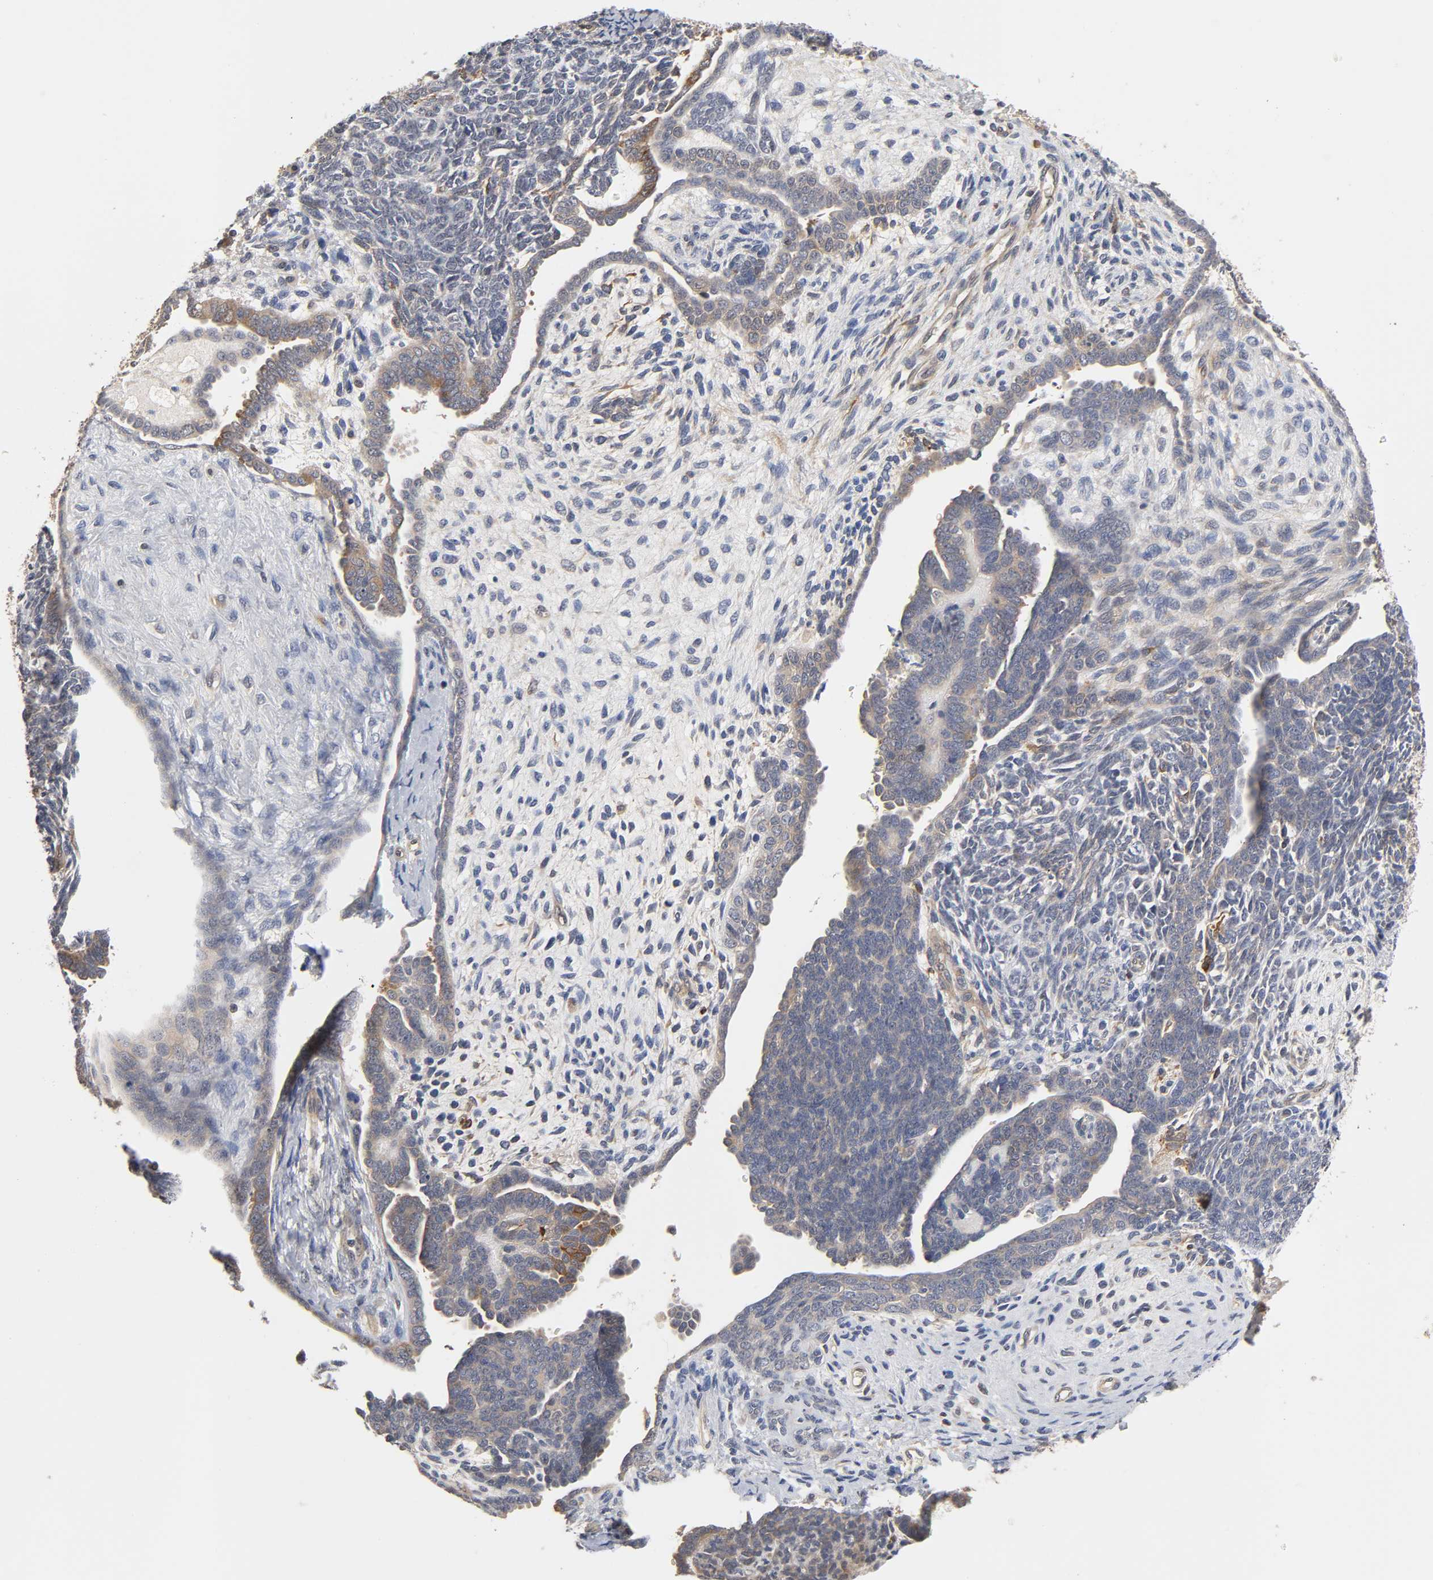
{"staining": {"intensity": "weak", "quantity": "25%-75%", "location": "cytoplasmic/membranous"}, "tissue": "endometrial cancer", "cell_type": "Tumor cells", "image_type": "cancer", "snomed": [{"axis": "morphology", "description": "Neoplasm, malignant, NOS"}, {"axis": "topography", "description": "Endometrium"}], "caption": "Immunohistochemical staining of human endometrial cancer displays low levels of weak cytoplasmic/membranous positivity in about 25%-75% of tumor cells.", "gene": "PDE5A", "patient": {"sex": "female", "age": 74}}